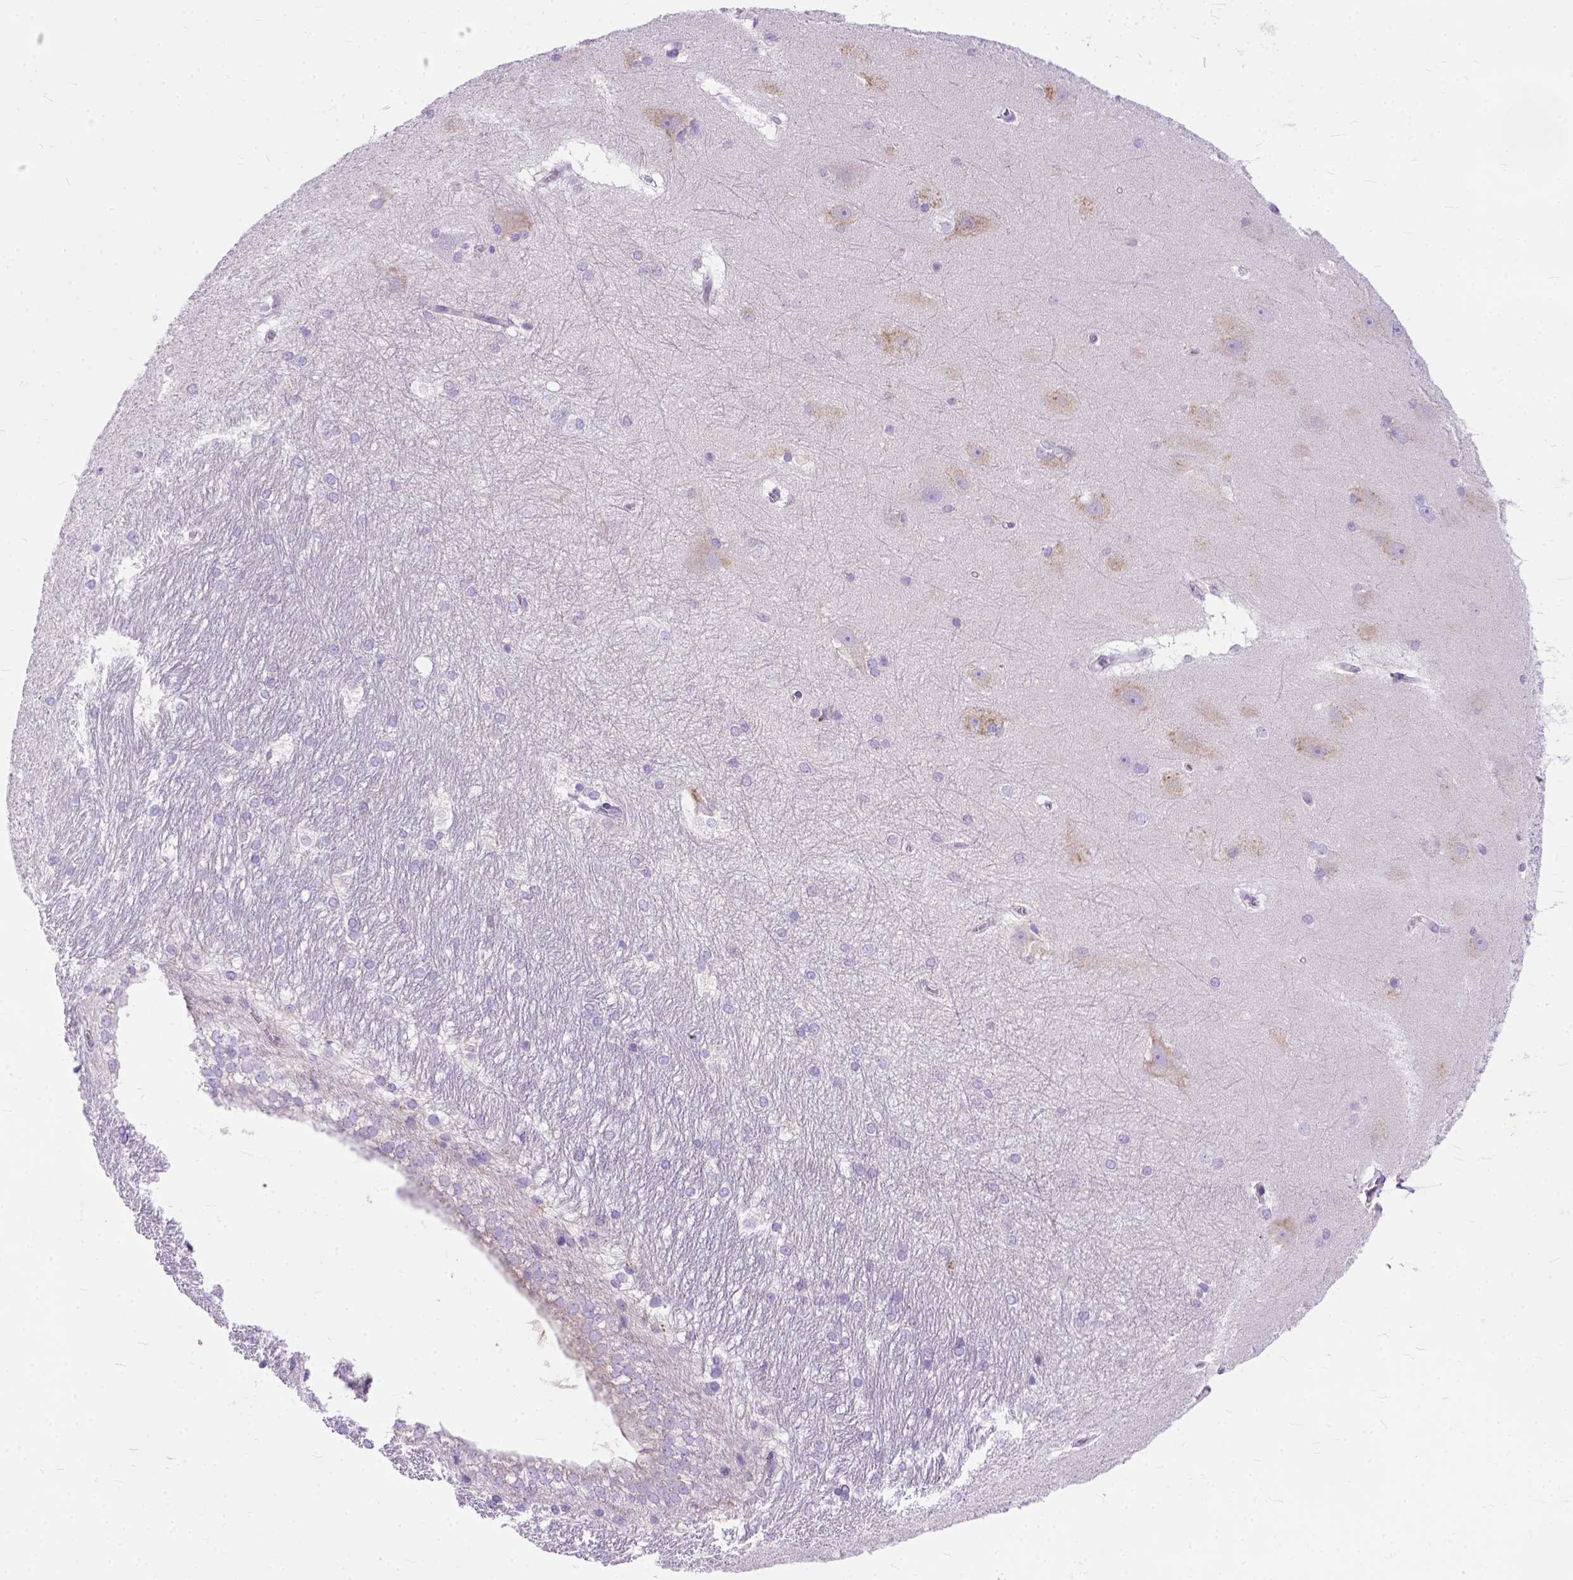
{"staining": {"intensity": "negative", "quantity": "none", "location": "none"}, "tissue": "hippocampus", "cell_type": "Glial cells", "image_type": "normal", "snomed": [{"axis": "morphology", "description": "Normal tissue, NOS"}, {"axis": "topography", "description": "Cerebral cortex"}, {"axis": "topography", "description": "Hippocampus"}], "caption": "DAB immunohistochemical staining of unremarkable hippocampus demonstrates no significant expression in glial cells. (DAB immunohistochemistry (IHC) visualized using brightfield microscopy, high magnification).", "gene": "PLK4", "patient": {"sex": "female", "age": 19}}